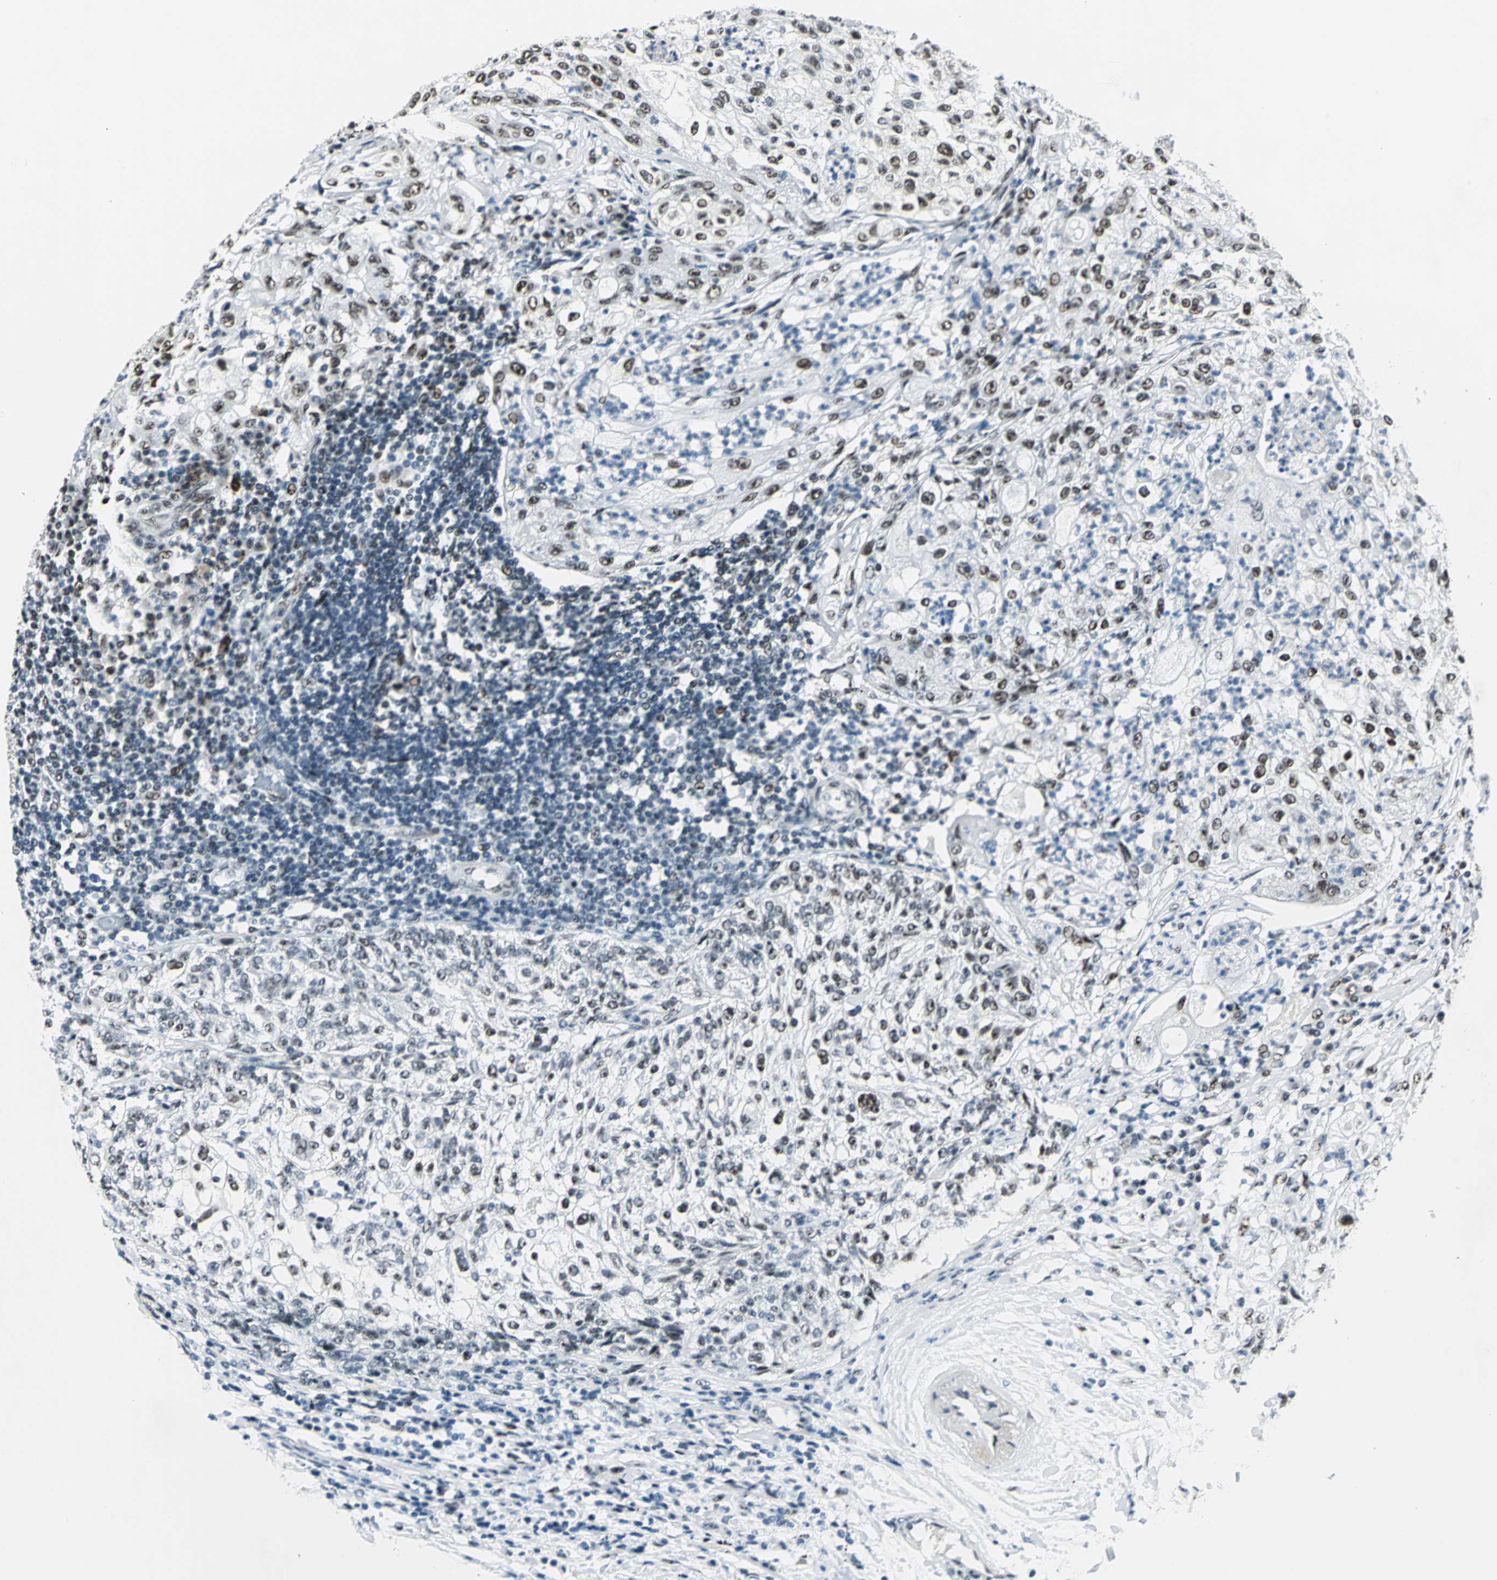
{"staining": {"intensity": "strong", "quantity": ">75%", "location": "nuclear"}, "tissue": "lung cancer", "cell_type": "Tumor cells", "image_type": "cancer", "snomed": [{"axis": "morphology", "description": "Inflammation, NOS"}, {"axis": "morphology", "description": "Squamous cell carcinoma, NOS"}, {"axis": "topography", "description": "Lymph node"}, {"axis": "topography", "description": "Soft tissue"}, {"axis": "topography", "description": "Lung"}], "caption": "High-magnification brightfield microscopy of lung cancer (squamous cell carcinoma) stained with DAB (brown) and counterstained with hematoxylin (blue). tumor cells exhibit strong nuclear expression is identified in about>75% of cells.", "gene": "KAT6B", "patient": {"sex": "male", "age": 66}}